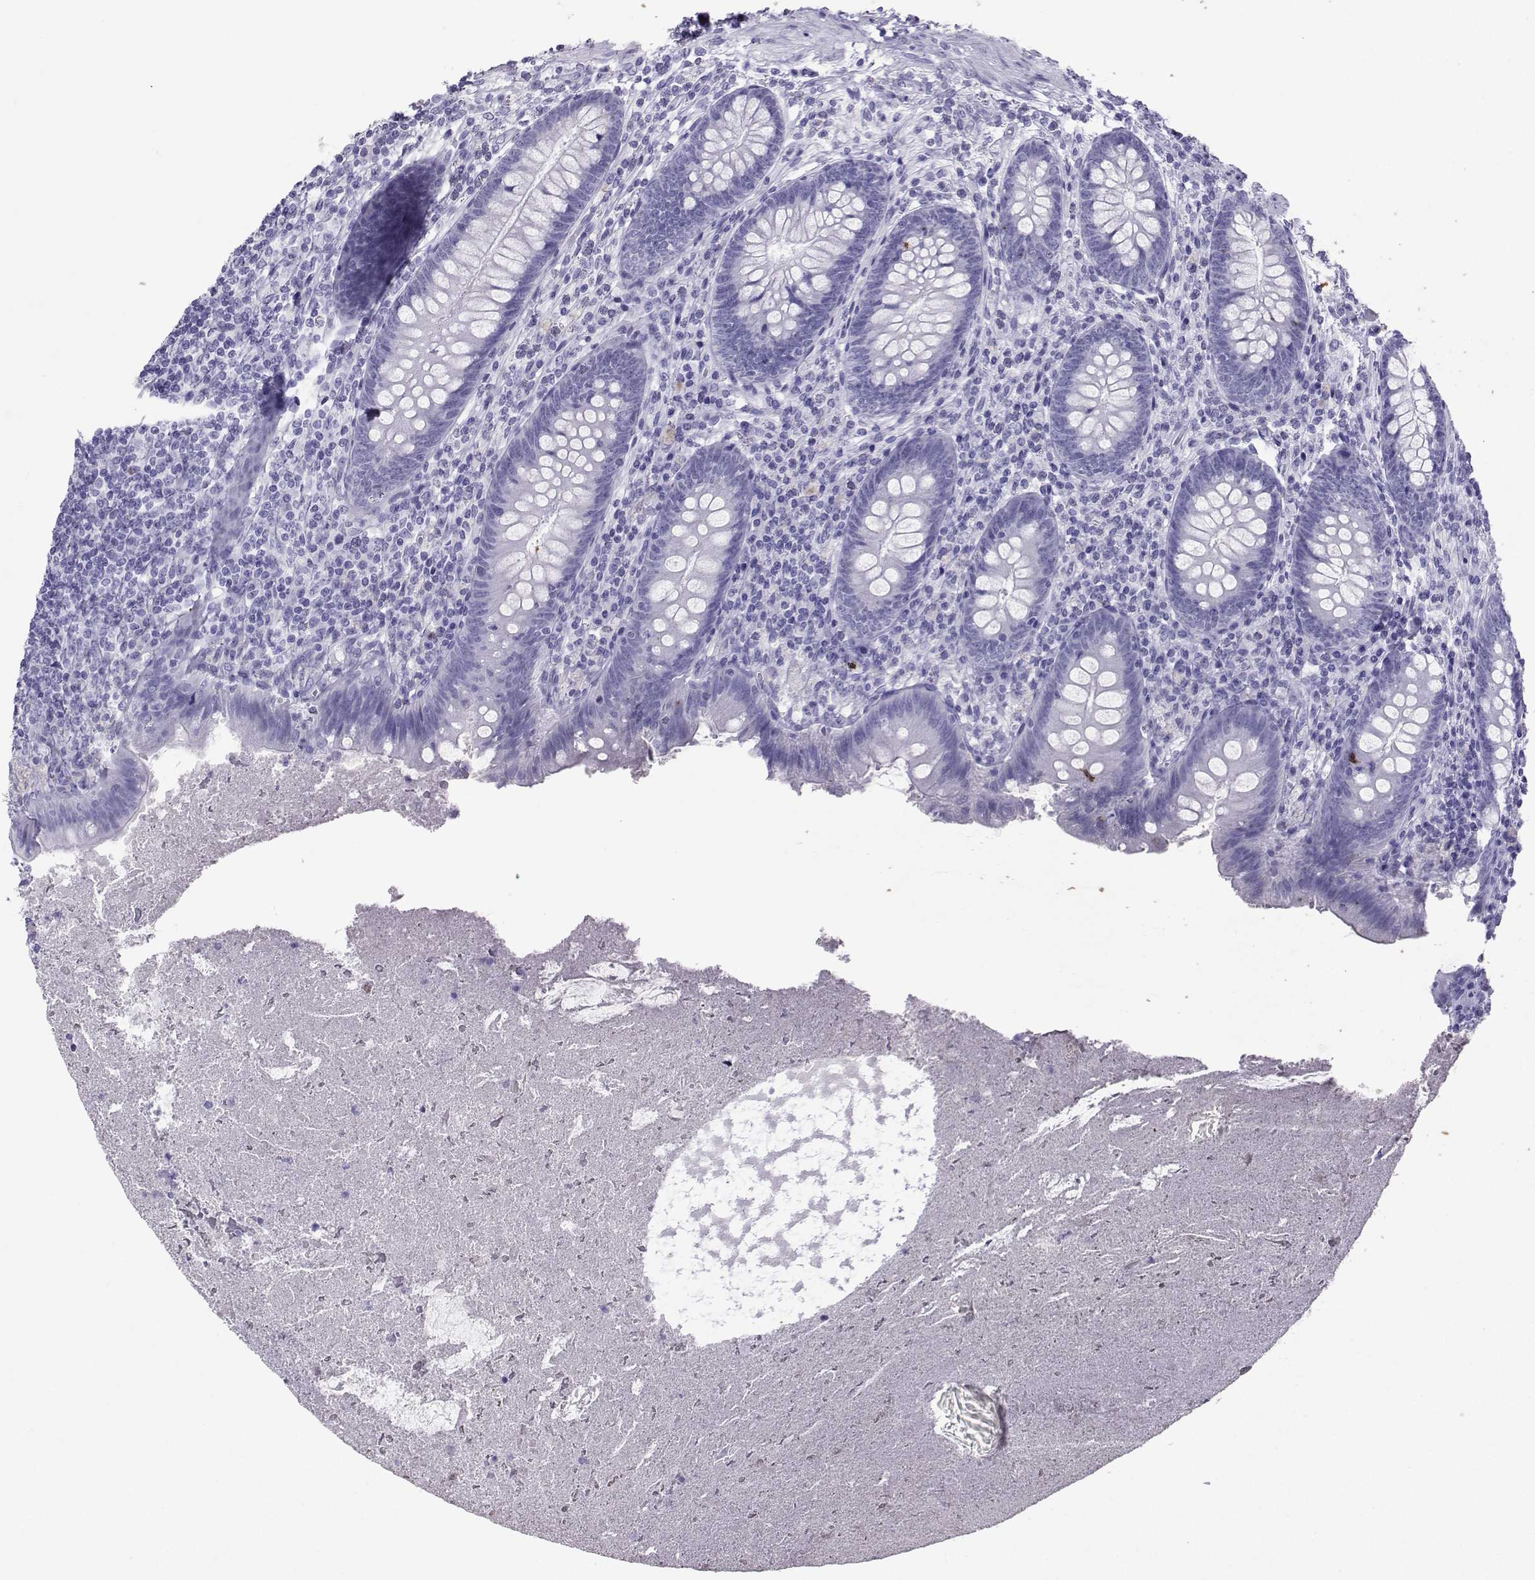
{"staining": {"intensity": "negative", "quantity": "none", "location": "none"}, "tissue": "appendix", "cell_type": "Glandular cells", "image_type": "normal", "snomed": [{"axis": "morphology", "description": "Normal tissue, NOS"}, {"axis": "topography", "description": "Appendix"}], "caption": "Immunohistochemical staining of benign human appendix demonstrates no significant staining in glandular cells.", "gene": "LORICRIN", "patient": {"sex": "male", "age": 47}}